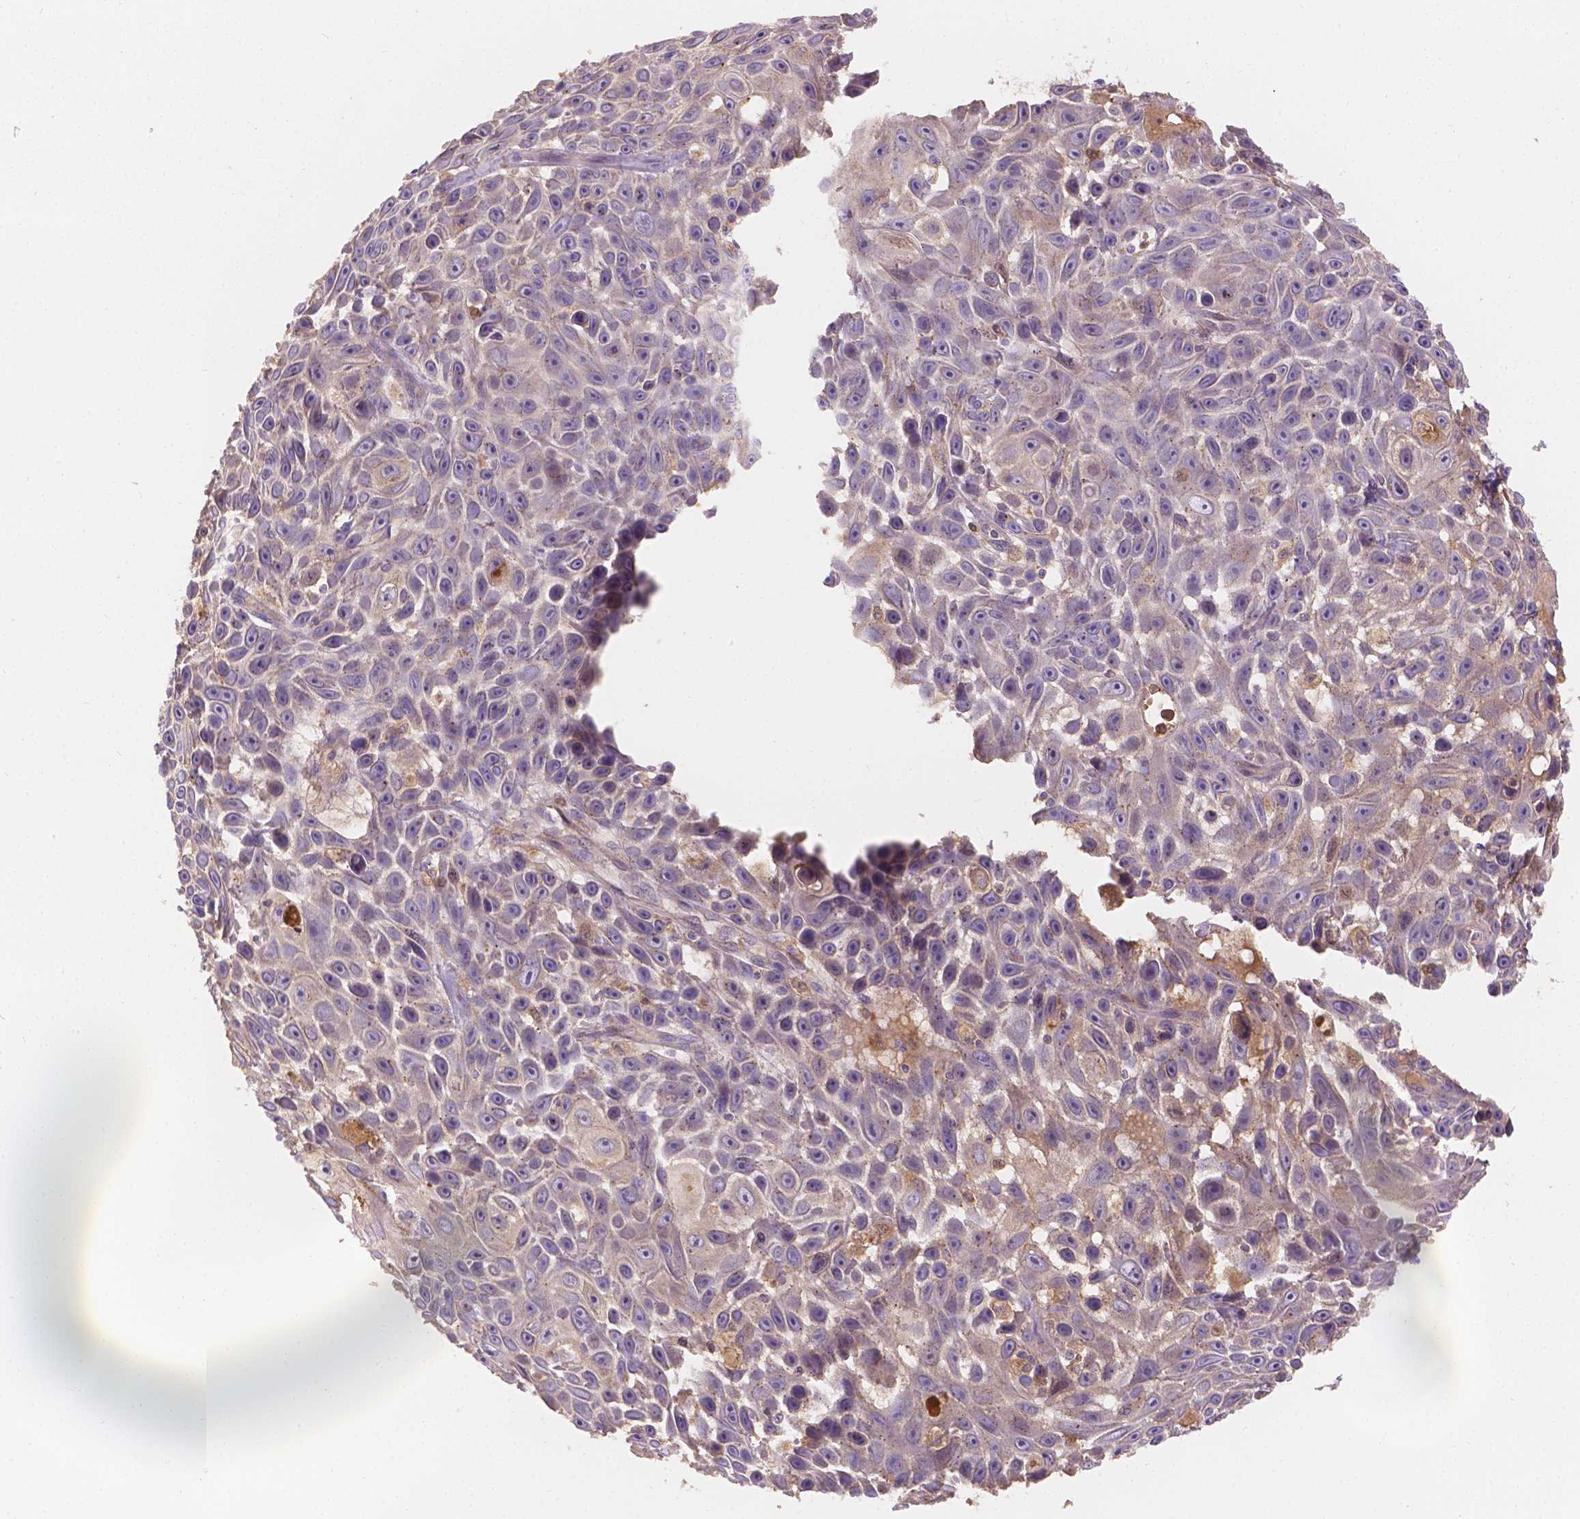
{"staining": {"intensity": "weak", "quantity": "25%-75%", "location": "cytoplasmic/membranous"}, "tissue": "skin cancer", "cell_type": "Tumor cells", "image_type": "cancer", "snomed": [{"axis": "morphology", "description": "Squamous cell carcinoma, NOS"}, {"axis": "topography", "description": "Skin"}], "caption": "Human skin squamous cell carcinoma stained for a protein (brown) demonstrates weak cytoplasmic/membranous positive expression in about 25%-75% of tumor cells.", "gene": "CDK10", "patient": {"sex": "male", "age": 82}}